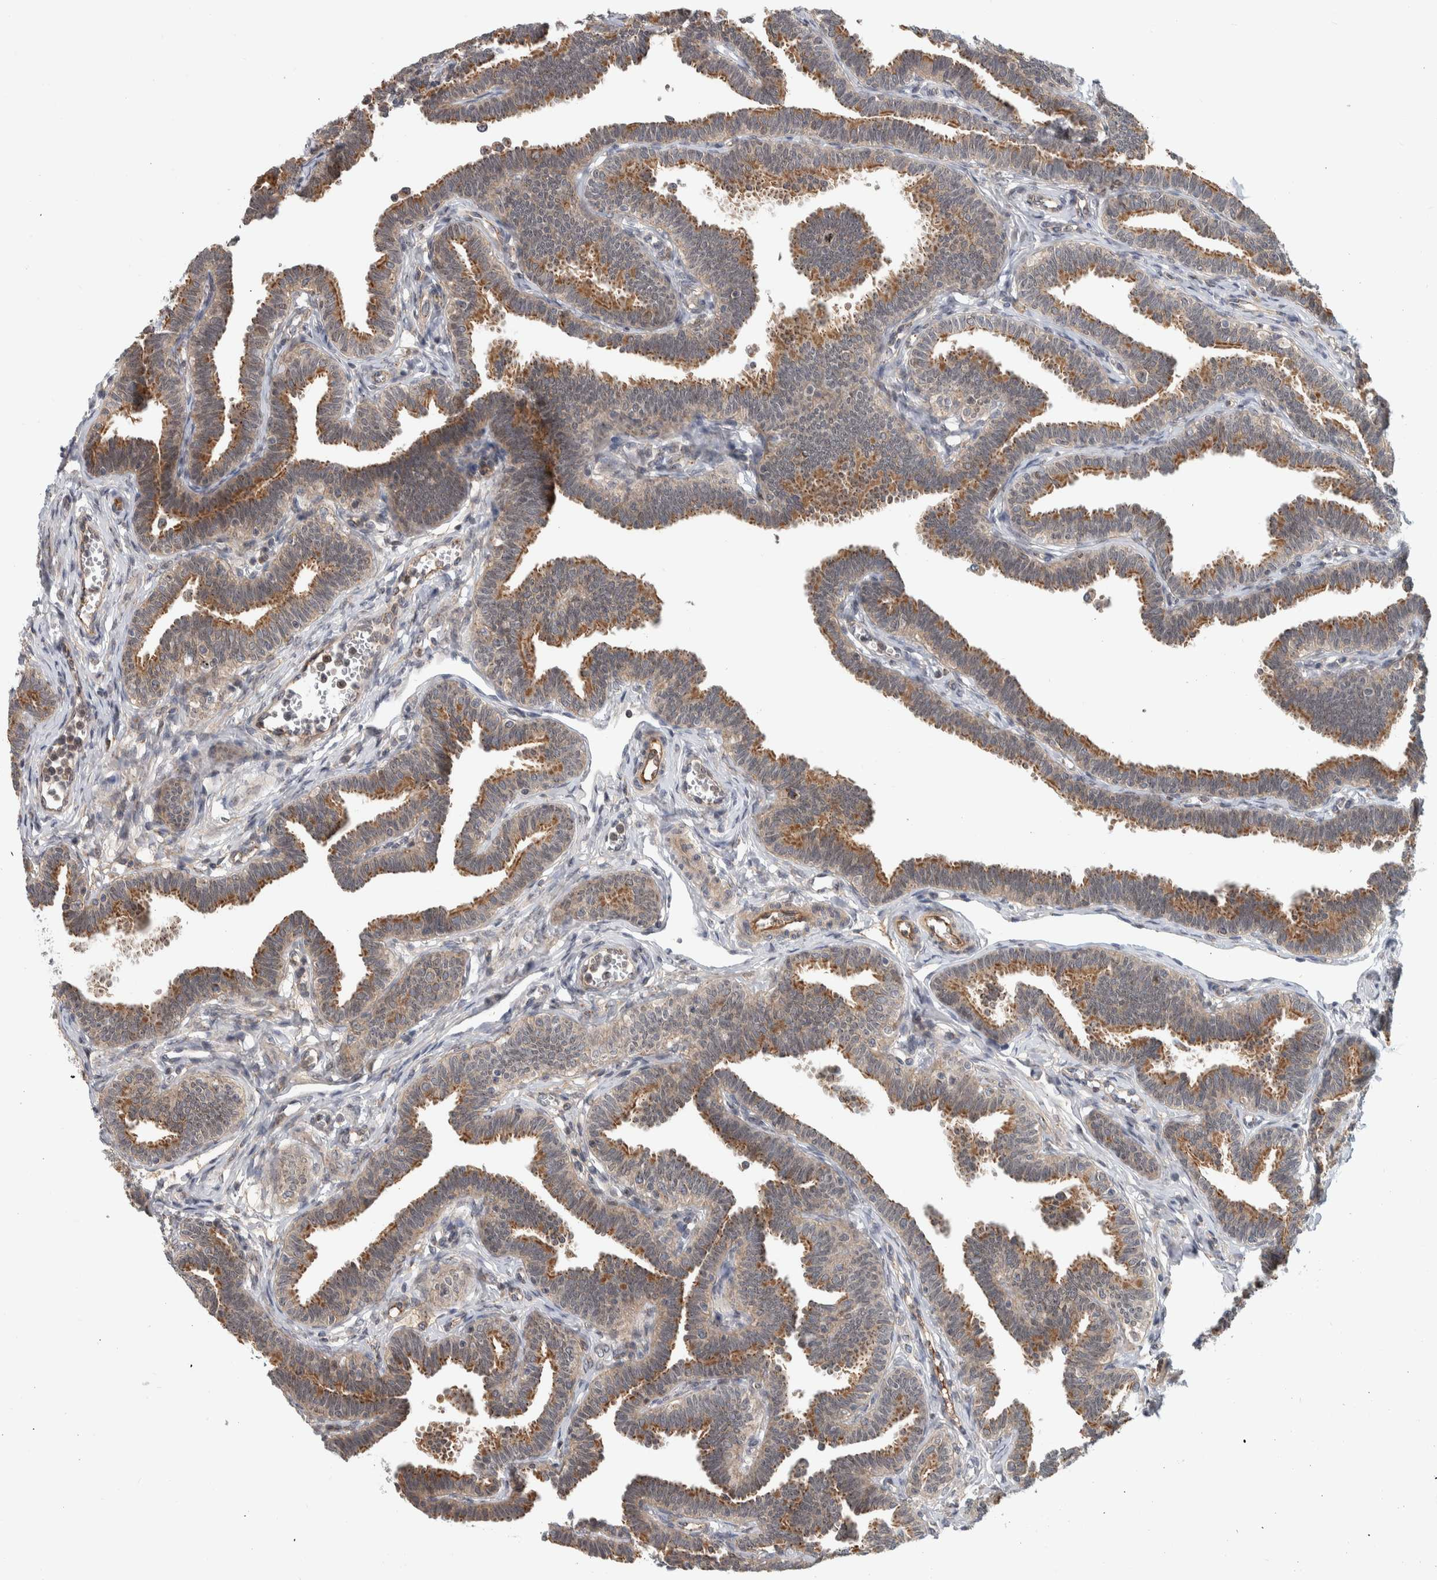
{"staining": {"intensity": "moderate", "quantity": ">75%", "location": "cytoplasmic/membranous"}, "tissue": "fallopian tube", "cell_type": "Glandular cells", "image_type": "normal", "snomed": [{"axis": "morphology", "description": "Normal tissue, NOS"}, {"axis": "topography", "description": "Fallopian tube"}, {"axis": "topography", "description": "Ovary"}], "caption": "IHC micrograph of benign fallopian tube: fallopian tube stained using immunohistochemistry displays medium levels of moderate protein expression localized specifically in the cytoplasmic/membranous of glandular cells, appearing as a cytoplasmic/membranous brown color.", "gene": "MSL1", "patient": {"sex": "female", "age": 23}}